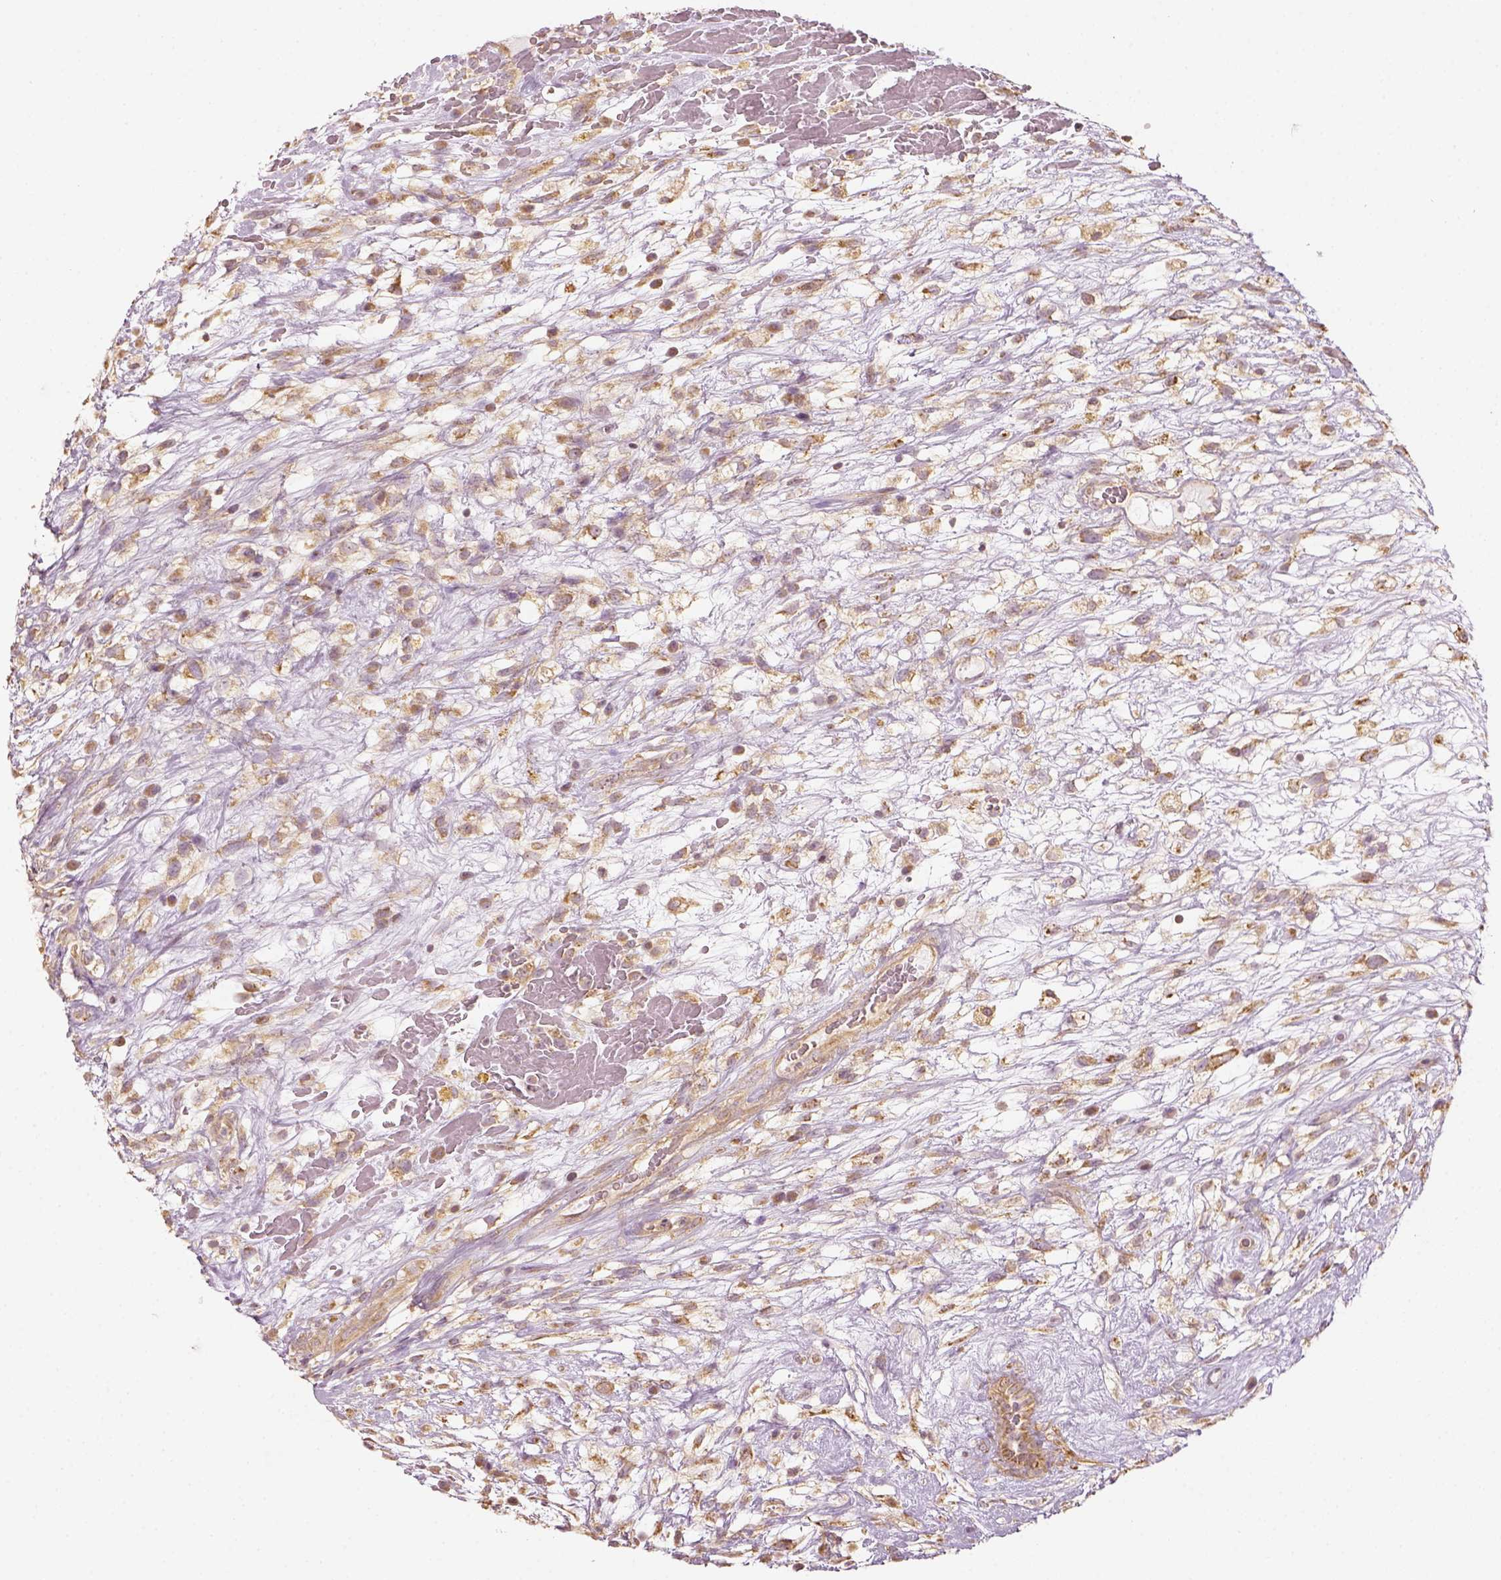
{"staining": {"intensity": "weak", "quantity": ">75%", "location": "cytoplasmic/membranous"}, "tissue": "testis cancer", "cell_type": "Tumor cells", "image_type": "cancer", "snomed": [{"axis": "morphology", "description": "Normal tissue, NOS"}, {"axis": "morphology", "description": "Carcinoma, Embryonal, NOS"}, {"axis": "topography", "description": "Testis"}], "caption": "This micrograph exhibits testis cancer stained with IHC to label a protein in brown. The cytoplasmic/membranous of tumor cells show weak positivity for the protein. Nuclei are counter-stained blue.", "gene": "PAIP1", "patient": {"sex": "male", "age": 32}}